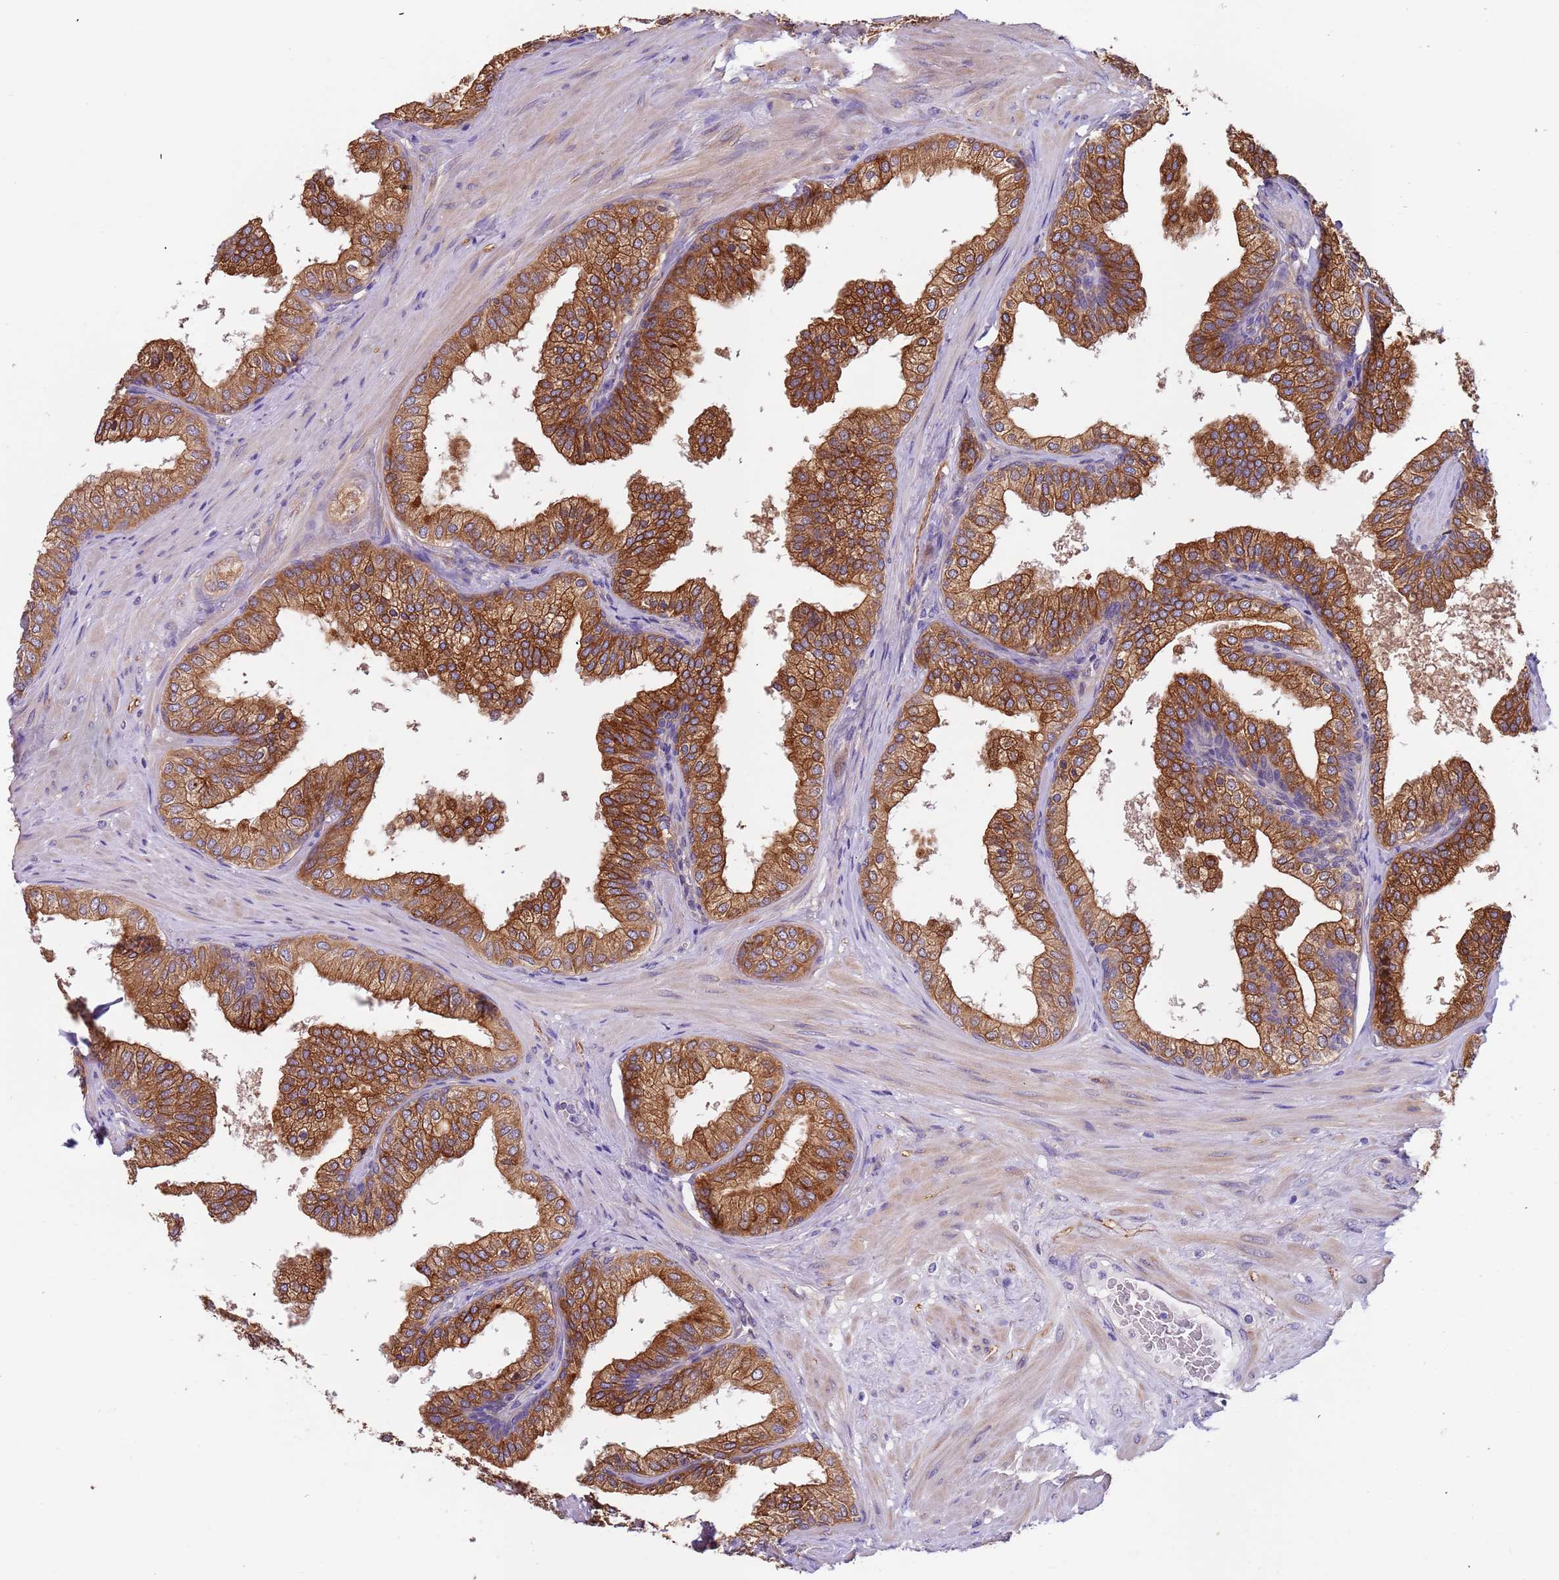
{"staining": {"intensity": "moderate", "quantity": ">75%", "location": "cytoplasmic/membranous"}, "tissue": "prostate", "cell_type": "Glandular cells", "image_type": "normal", "snomed": [{"axis": "morphology", "description": "Normal tissue, NOS"}, {"axis": "topography", "description": "Prostate"}], "caption": "Prostate stained with a protein marker displays moderate staining in glandular cells.", "gene": "LAMB4", "patient": {"sex": "male", "age": 60}}